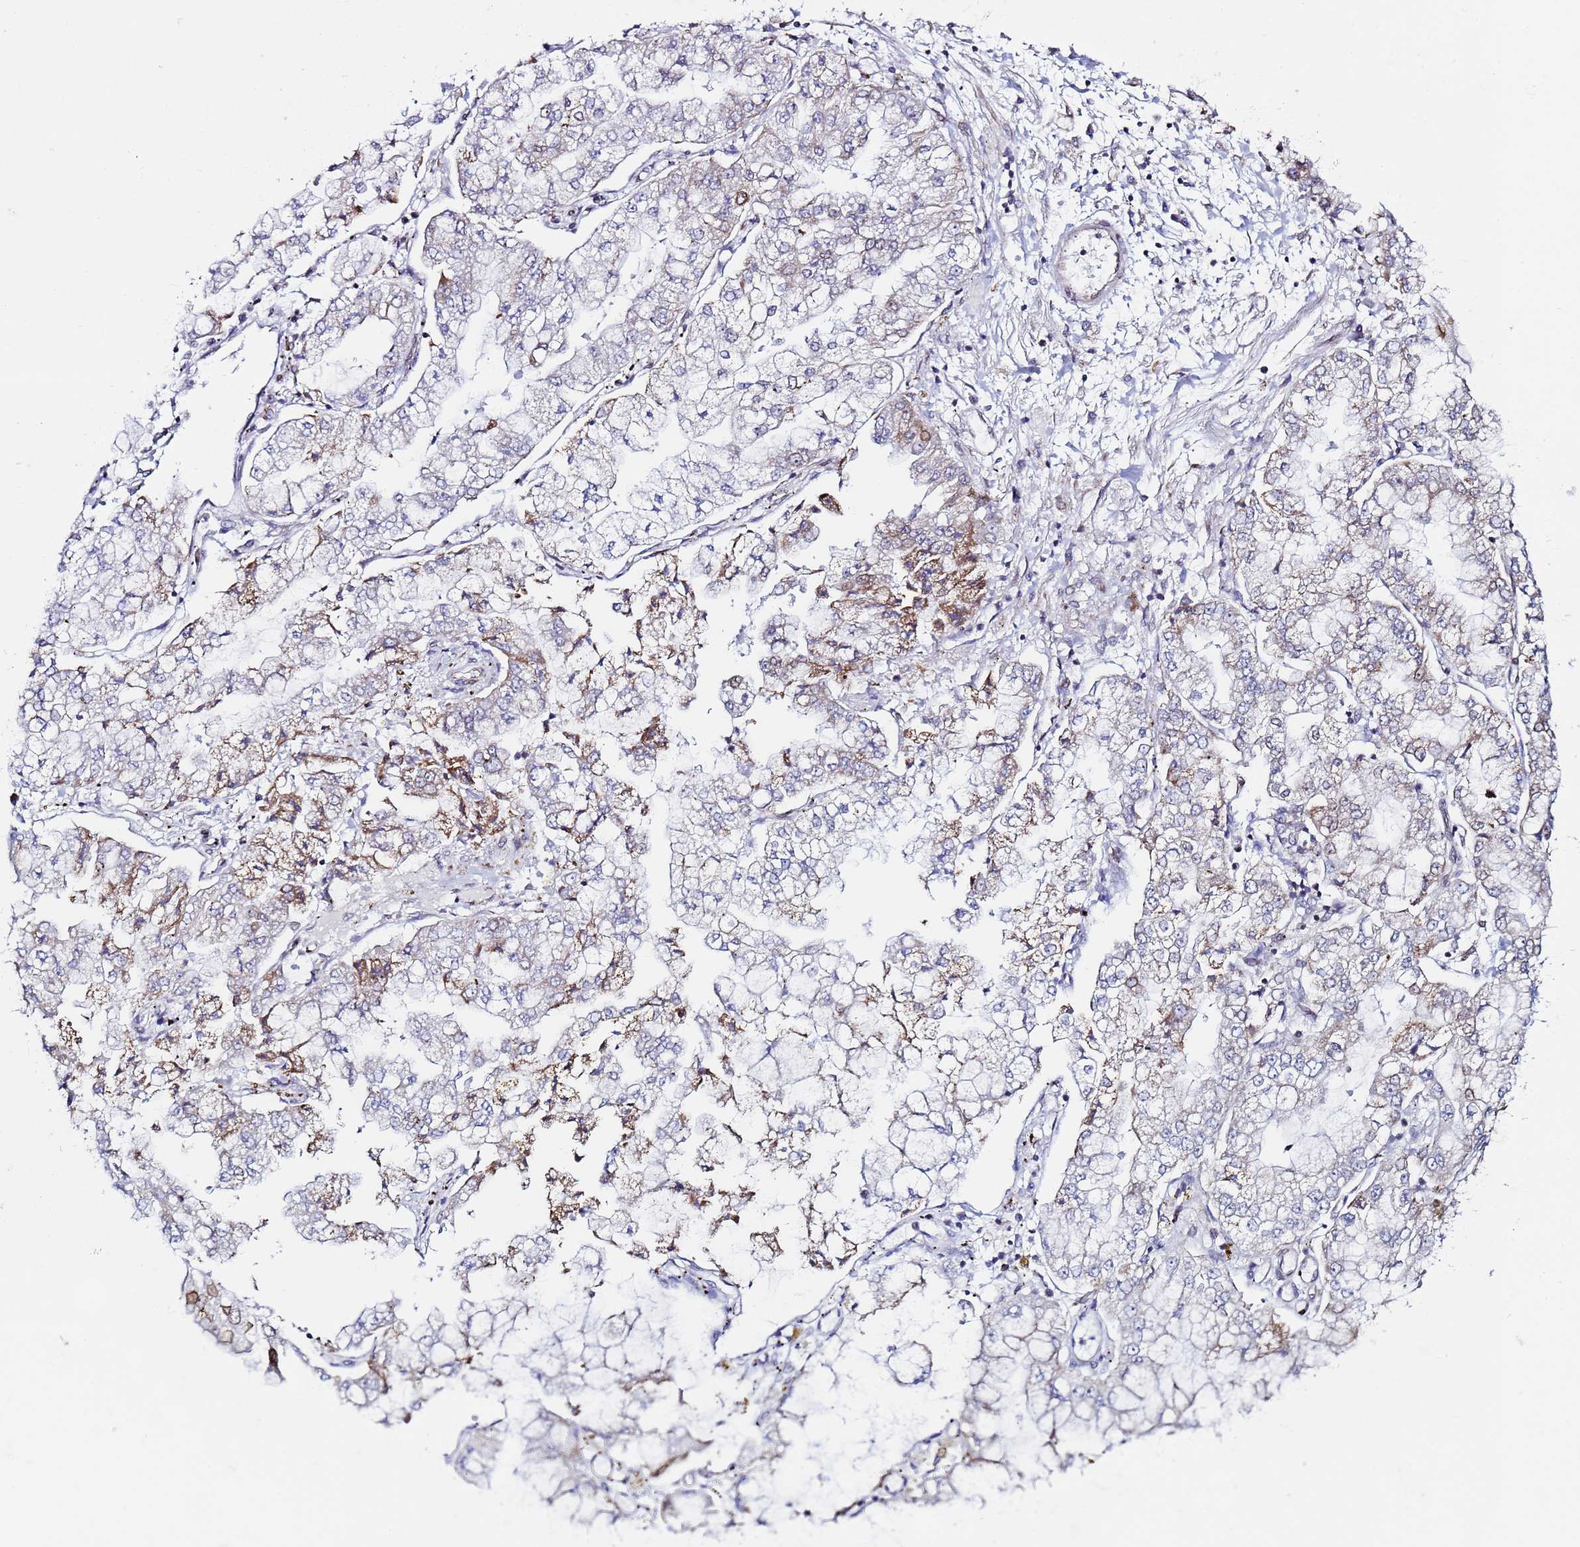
{"staining": {"intensity": "moderate", "quantity": "<25%", "location": "cytoplasmic/membranous"}, "tissue": "stomach cancer", "cell_type": "Tumor cells", "image_type": "cancer", "snomed": [{"axis": "morphology", "description": "Adenocarcinoma, NOS"}, {"axis": "topography", "description": "Stomach"}], "caption": "The photomicrograph shows a brown stain indicating the presence of a protein in the cytoplasmic/membranous of tumor cells in adenocarcinoma (stomach). Using DAB (3,3'-diaminobenzidine) (brown) and hematoxylin (blue) stains, captured at high magnification using brightfield microscopy.", "gene": "TOR1AIP1", "patient": {"sex": "male", "age": 76}}